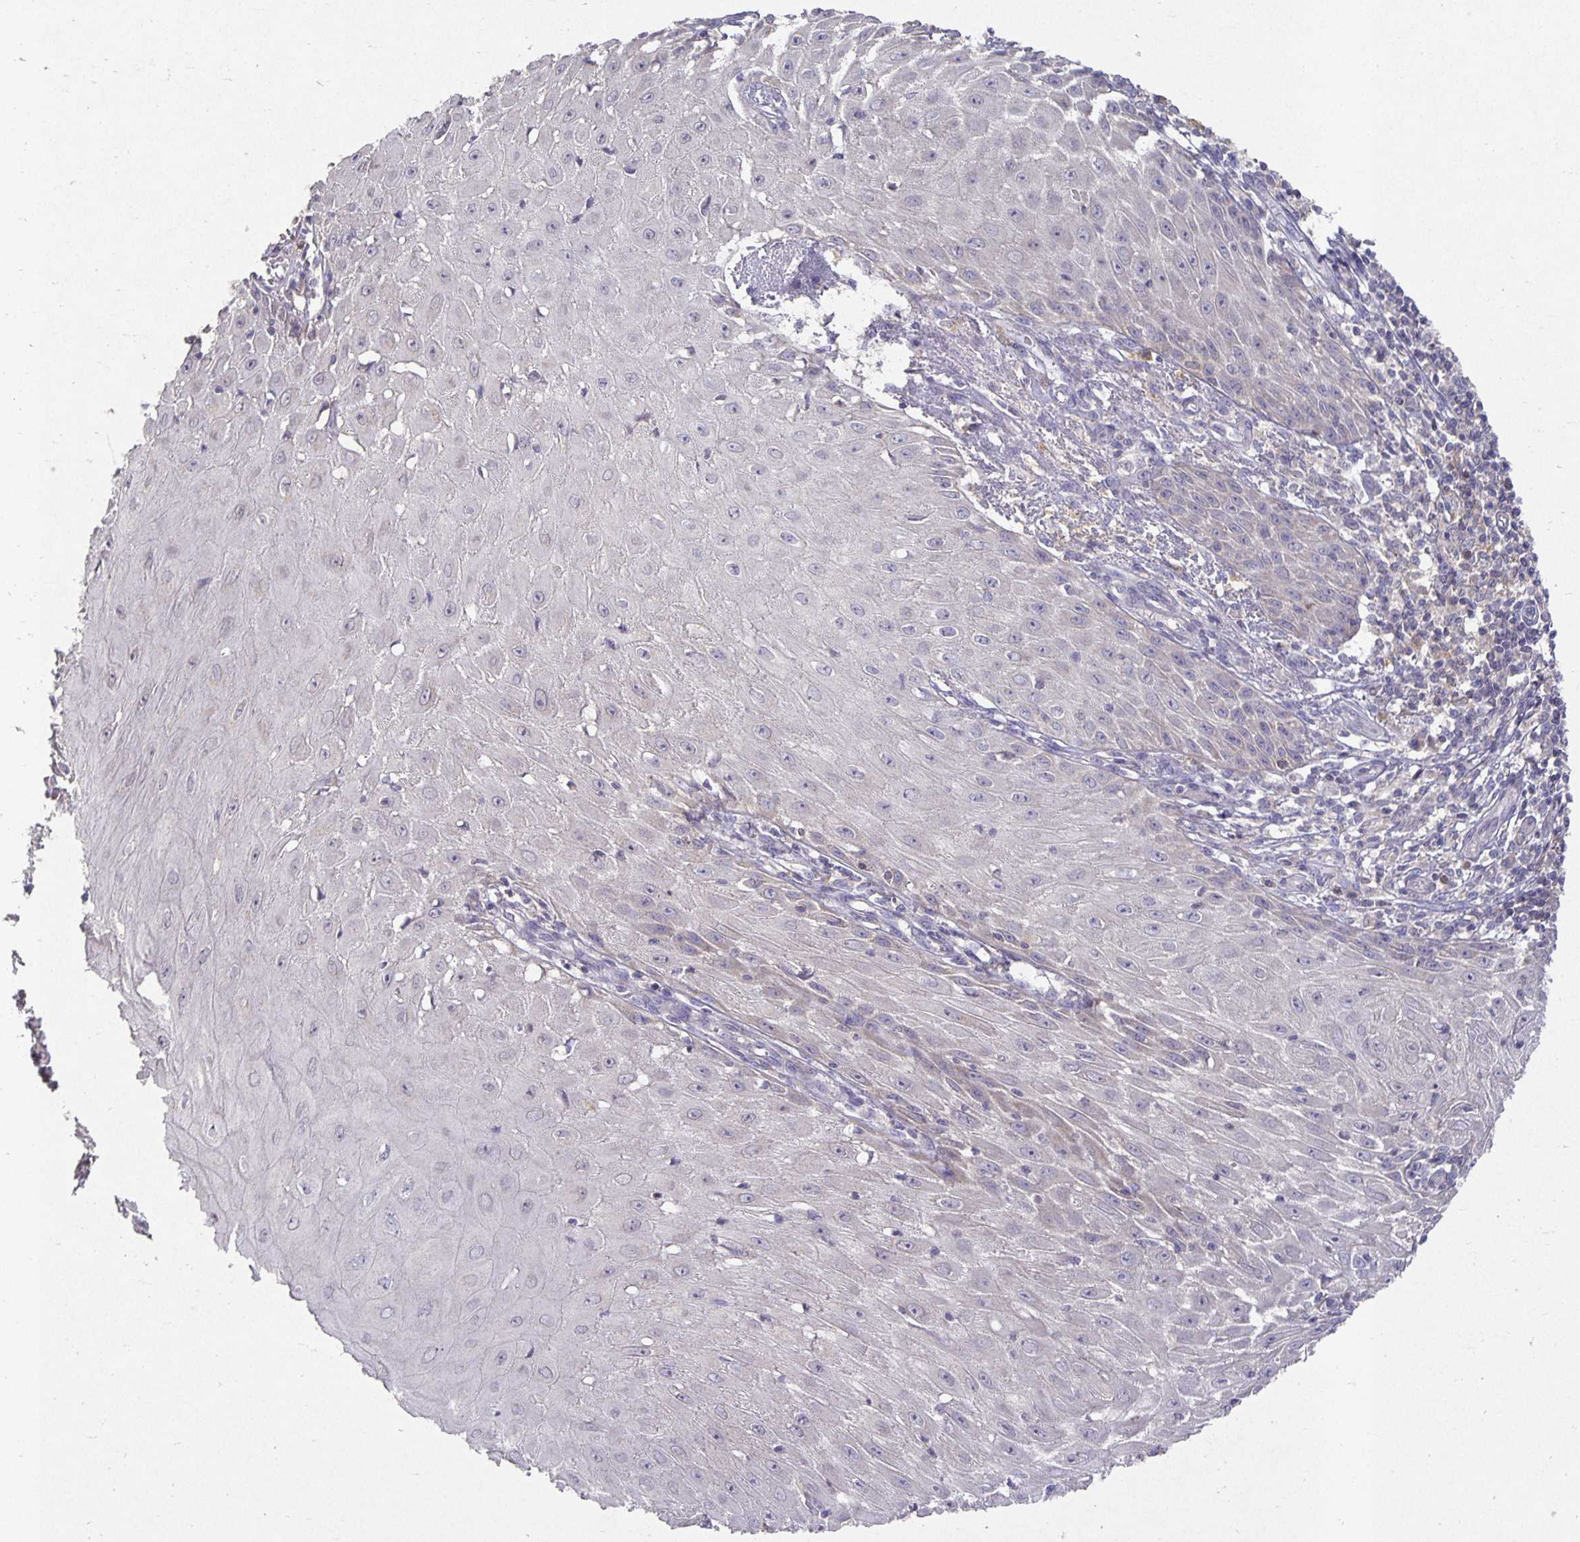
{"staining": {"intensity": "negative", "quantity": "none", "location": "none"}, "tissue": "skin cancer", "cell_type": "Tumor cells", "image_type": "cancer", "snomed": [{"axis": "morphology", "description": "Squamous cell carcinoma, NOS"}, {"axis": "topography", "description": "Skin"}], "caption": "The immunohistochemistry histopathology image has no significant staining in tumor cells of squamous cell carcinoma (skin) tissue.", "gene": "HEPN1", "patient": {"sex": "female", "age": 73}}